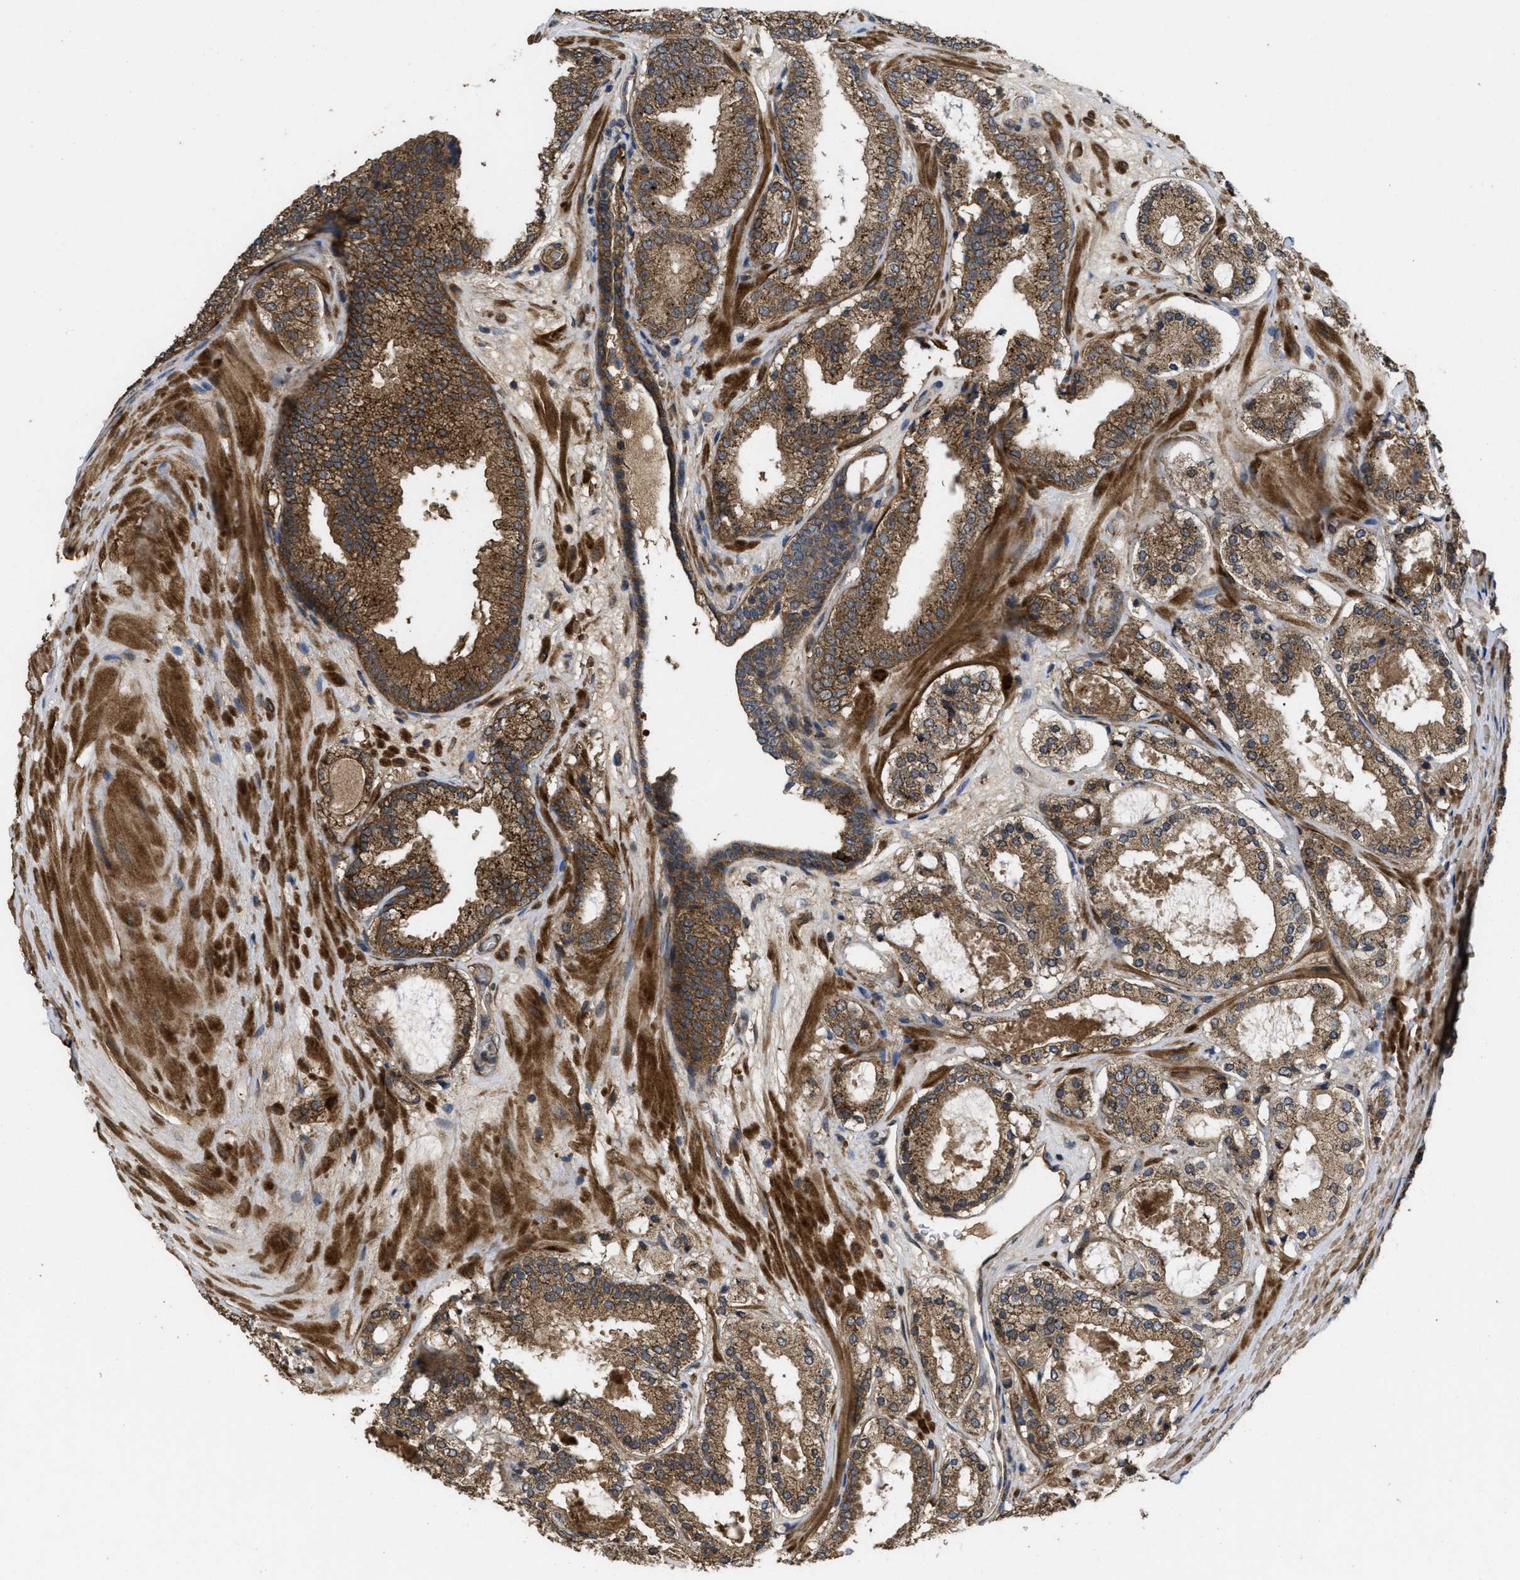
{"staining": {"intensity": "moderate", "quantity": ">75%", "location": "cytoplasmic/membranous"}, "tissue": "prostate cancer", "cell_type": "Tumor cells", "image_type": "cancer", "snomed": [{"axis": "morphology", "description": "Adenocarcinoma, High grade"}, {"axis": "topography", "description": "Prostate"}], "caption": "High-power microscopy captured an immunohistochemistry (IHC) histopathology image of prostate cancer (adenocarcinoma (high-grade)), revealing moderate cytoplasmic/membranous staining in approximately >75% of tumor cells.", "gene": "FZD6", "patient": {"sex": "male", "age": 65}}